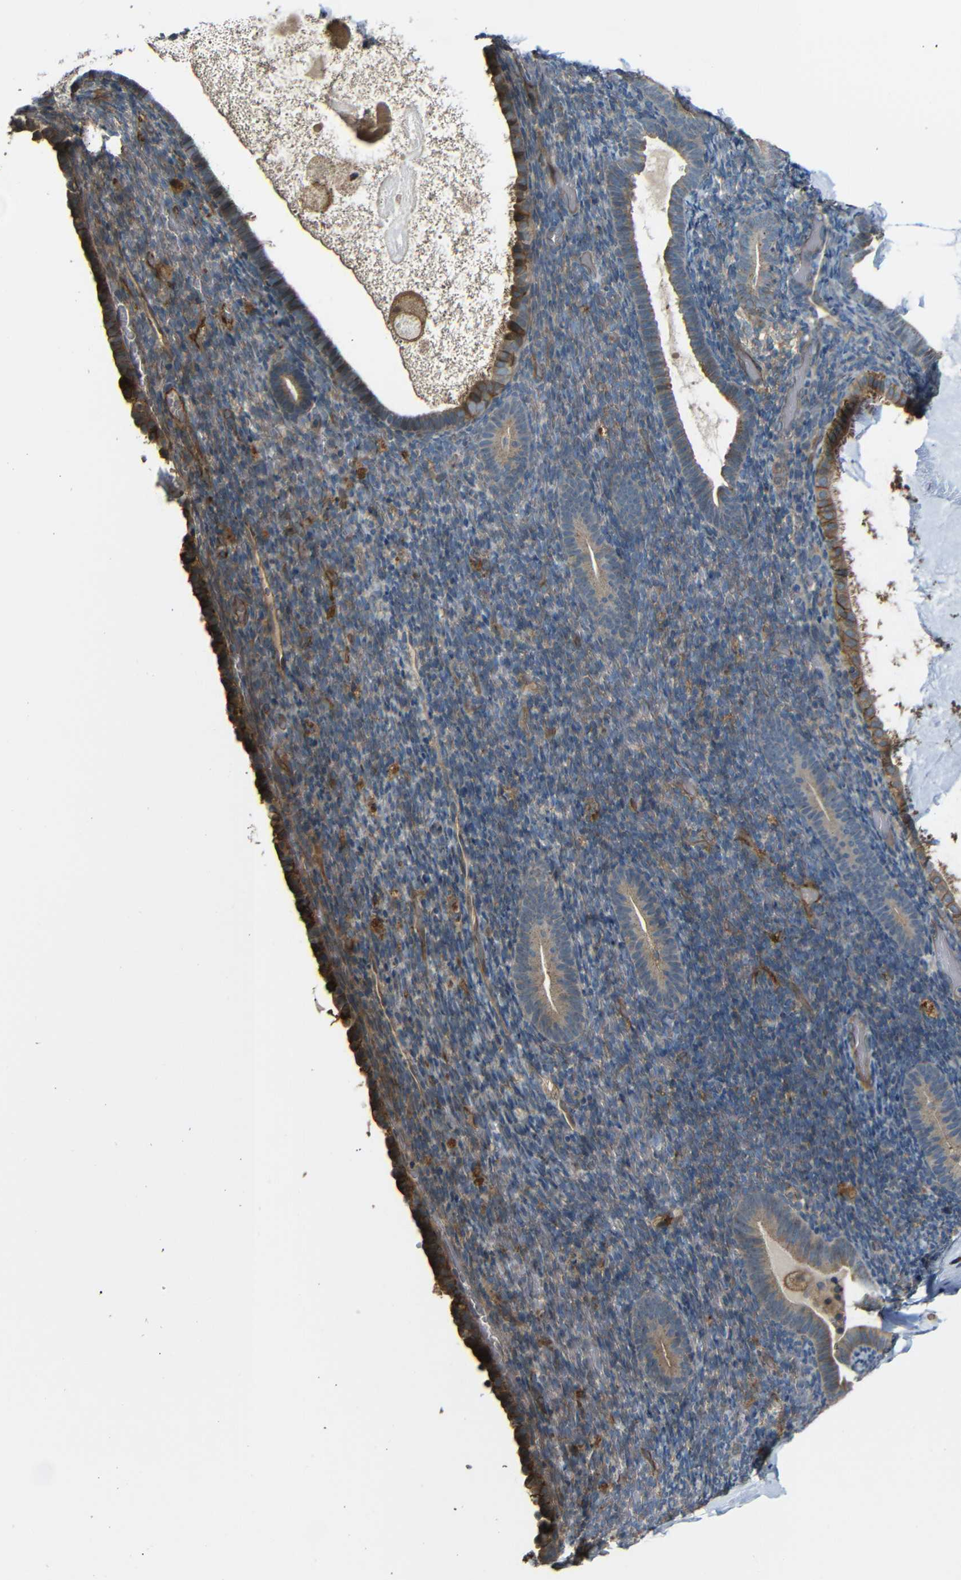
{"staining": {"intensity": "weak", "quantity": "25%-75%", "location": "cytoplasmic/membranous"}, "tissue": "endometrium", "cell_type": "Cells in endometrial stroma", "image_type": "normal", "snomed": [{"axis": "morphology", "description": "Normal tissue, NOS"}, {"axis": "topography", "description": "Endometrium"}], "caption": "Brown immunohistochemical staining in benign endometrium exhibits weak cytoplasmic/membranous staining in about 25%-75% of cells in endometrial stroma. (DAB IHC with brightfield microscopy, high magnification).", "gene": "RELL1", "patient": {"sex": "female", "age": 51}}